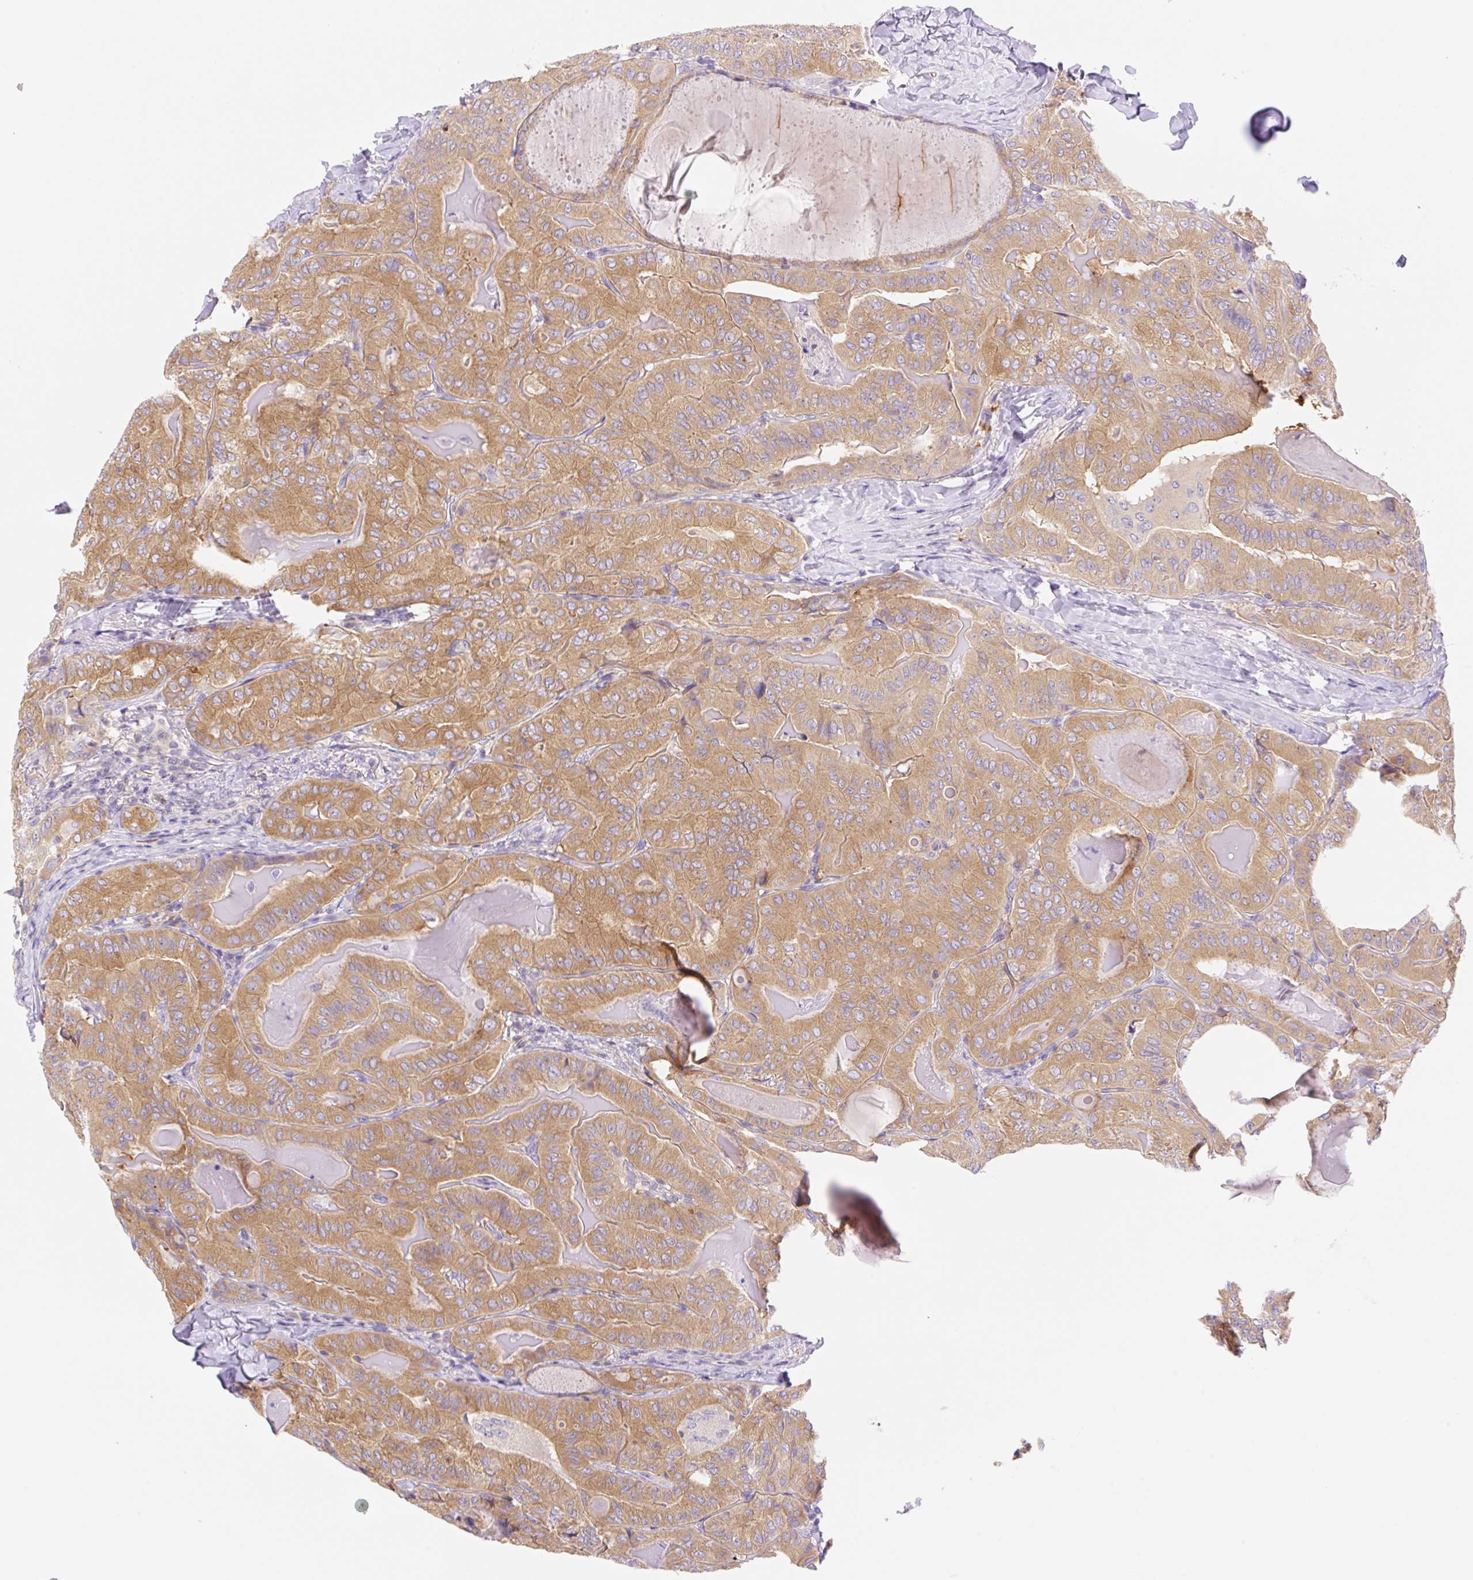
{"staining": {"intensity": "moderate", "quantity": ">75%", "location": "cytoplasmic/membranous"}, "tissue": "thyroid cancer", "cell_type": "Tumor cells", "image_type": "cancer", "snomed": [{"axis": "morphology", "description": "Papillary adenocarcinoma, NOS"}, {"axis": "topography", "description": "Thyroid gland"}], "caption": "Human thyroid cancer (papillary adenocarcinoma) stained for a protein (brown) shows moderate cytoplasmic/membranous positive positivity in approximately >75% of tumor cells.", "gene": "DENND5A", "patient": {"sex": "female", "age": 68}}